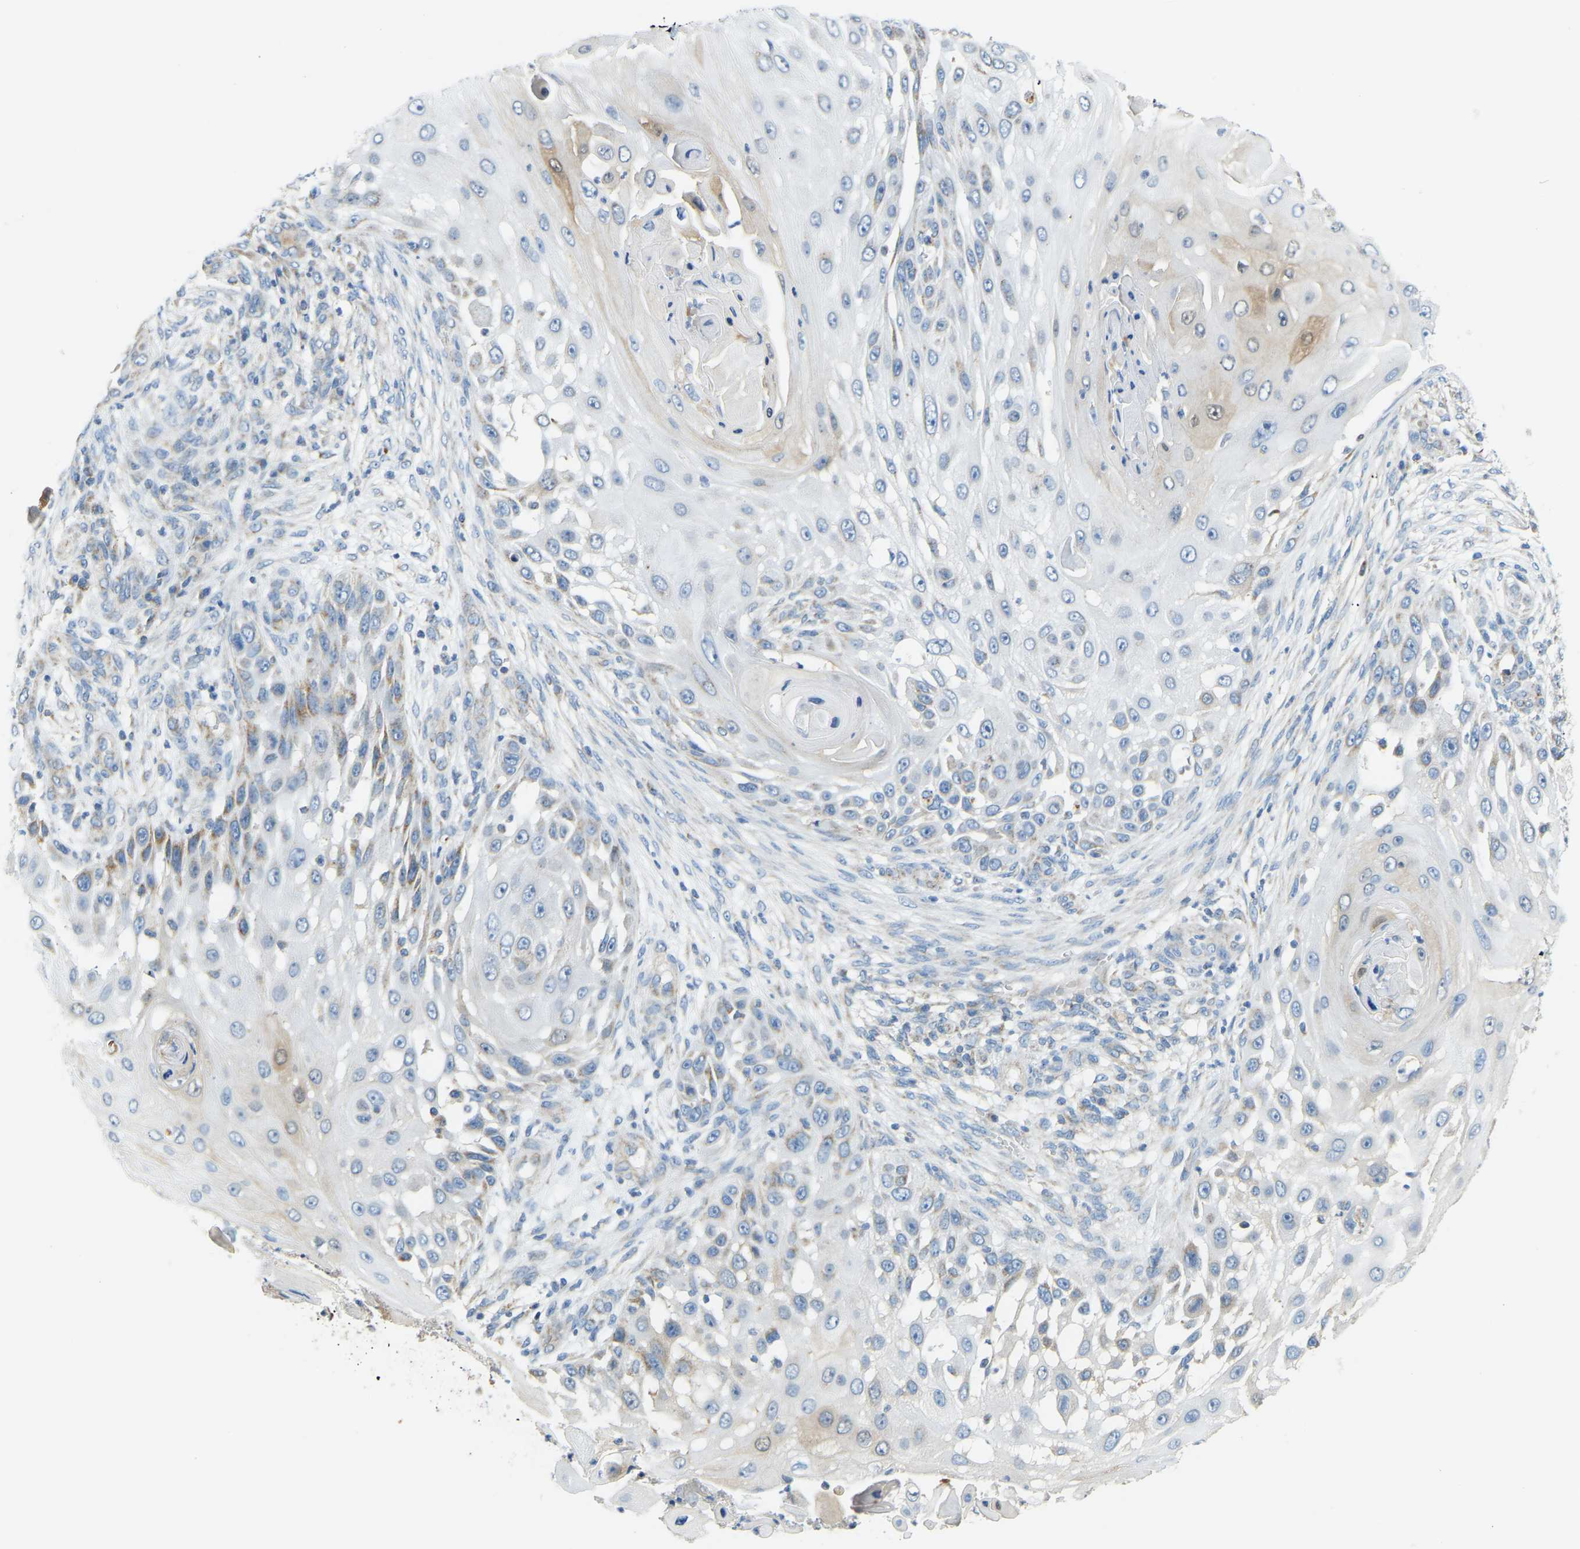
{"staining": {"intensity": "moderate", "quantity": "<25%", "location": "cytoplasmic/membranous"}, "tissue": "skin cancer", "cell_type": "Tumor cells", "image_type": "cancer", "snomed": [{"axis": "morphology", "description": "Squamous cell carcinoma, NOS"}, {"axis": "topography", "description": "Skin"}], "caption": "A brown stain labels moderate cytoplasmic/membranous staining of a protein in skin cancer (squamous cell carcinoma) tumor cells.", "gene": "GDA", "patient": {"sex": "female", "age": 44}}